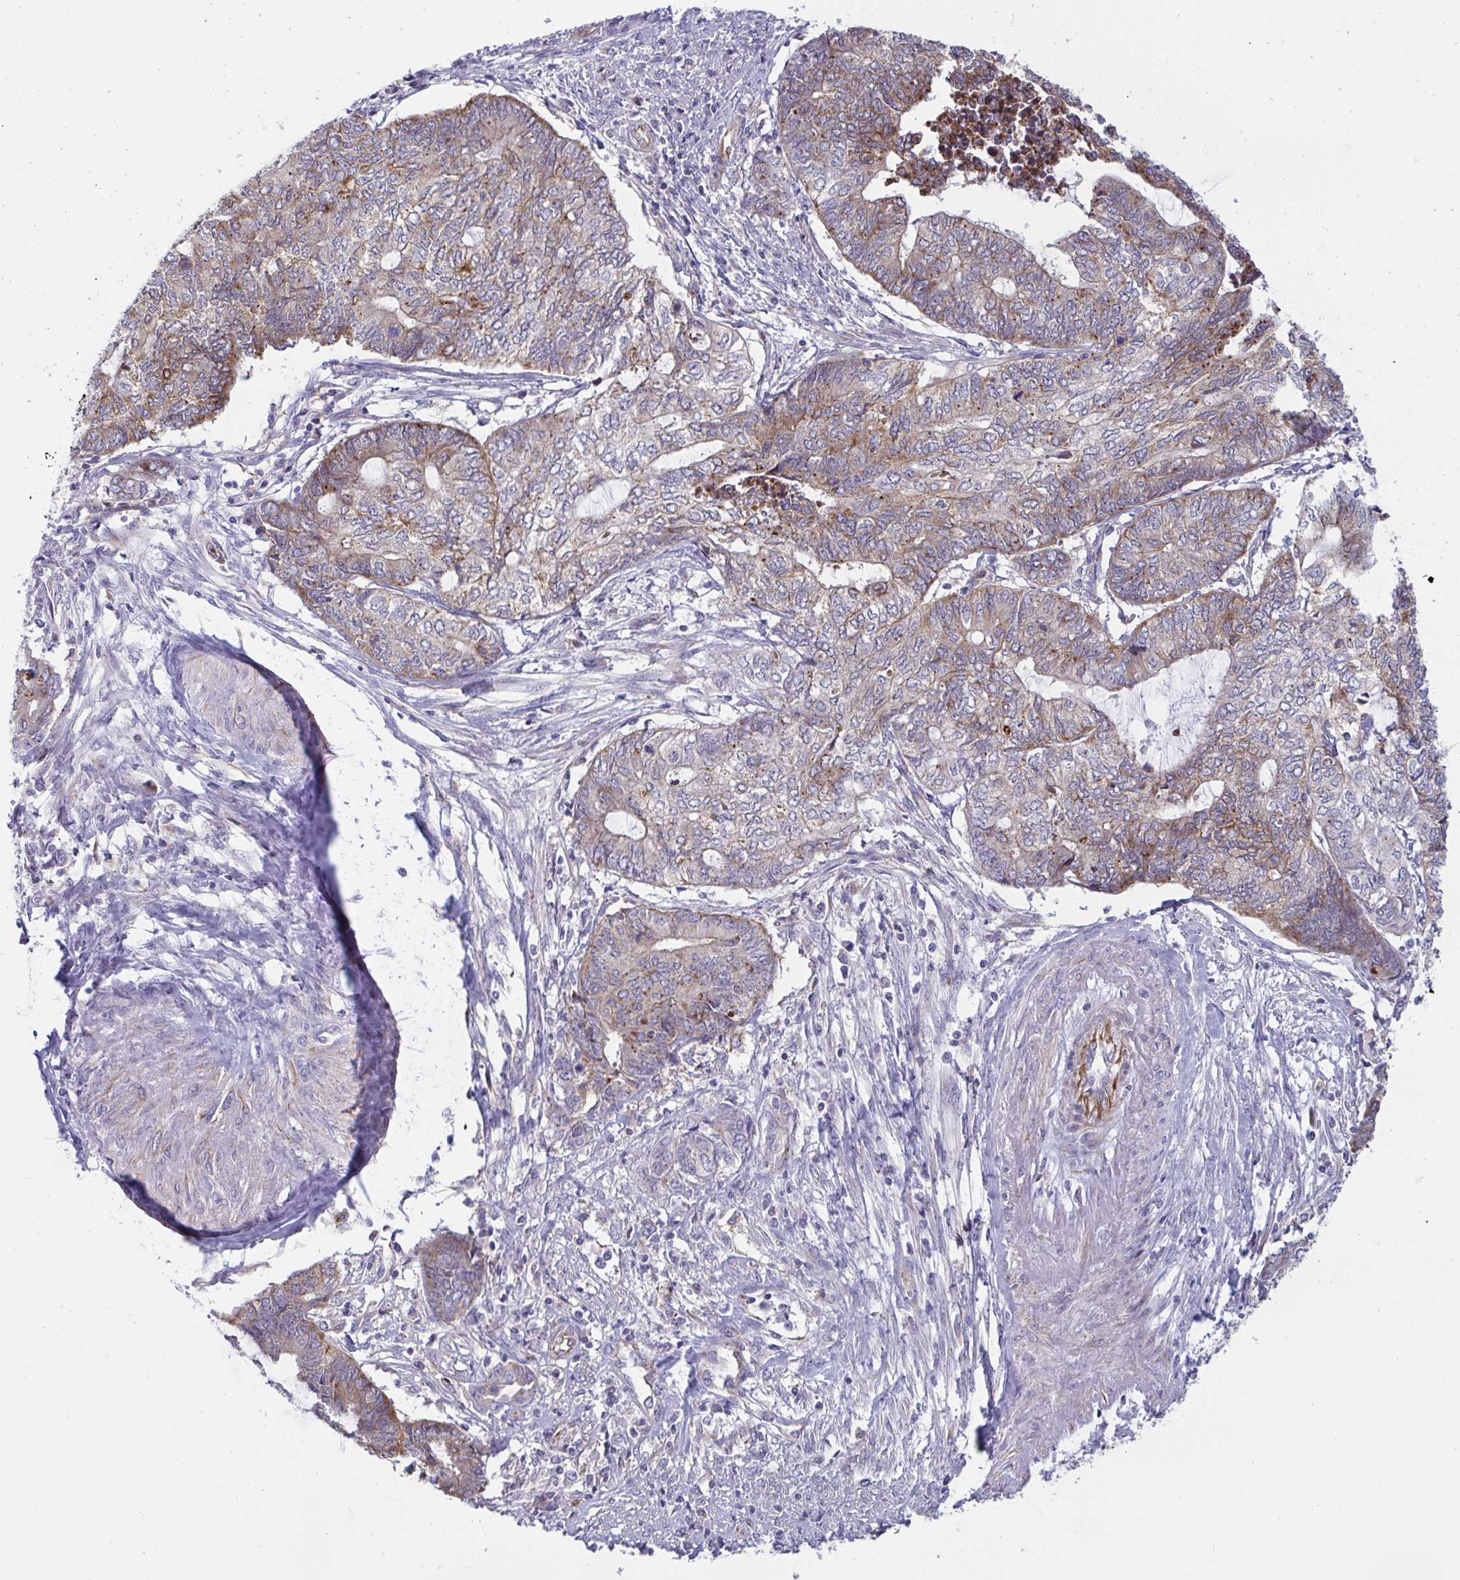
{"staining": {"intensity": "moderate", "quantity": "25%-75%", "location": "cytoplasmic/membranous"}, "tissue": "endometrial cancer", "cell_type": "Tumor cells", "image_type": "cancer", "snomed": [{"axis": "morphology", "description": "Adenocarcinoma, NOS"}, {"axis": "topography", "description": "Uterus"}, {"axis": "topography", "description": "Endometrium"}], "caption": "Immunohistochemical staining of human endometrial cancer shows medium levels of moderate cytoplasmic/membranous protein expression in approximately 25%-75% of tumor cells.", "gene": "SLC9A6", "patient": {"sex": "female", "age": 70}}